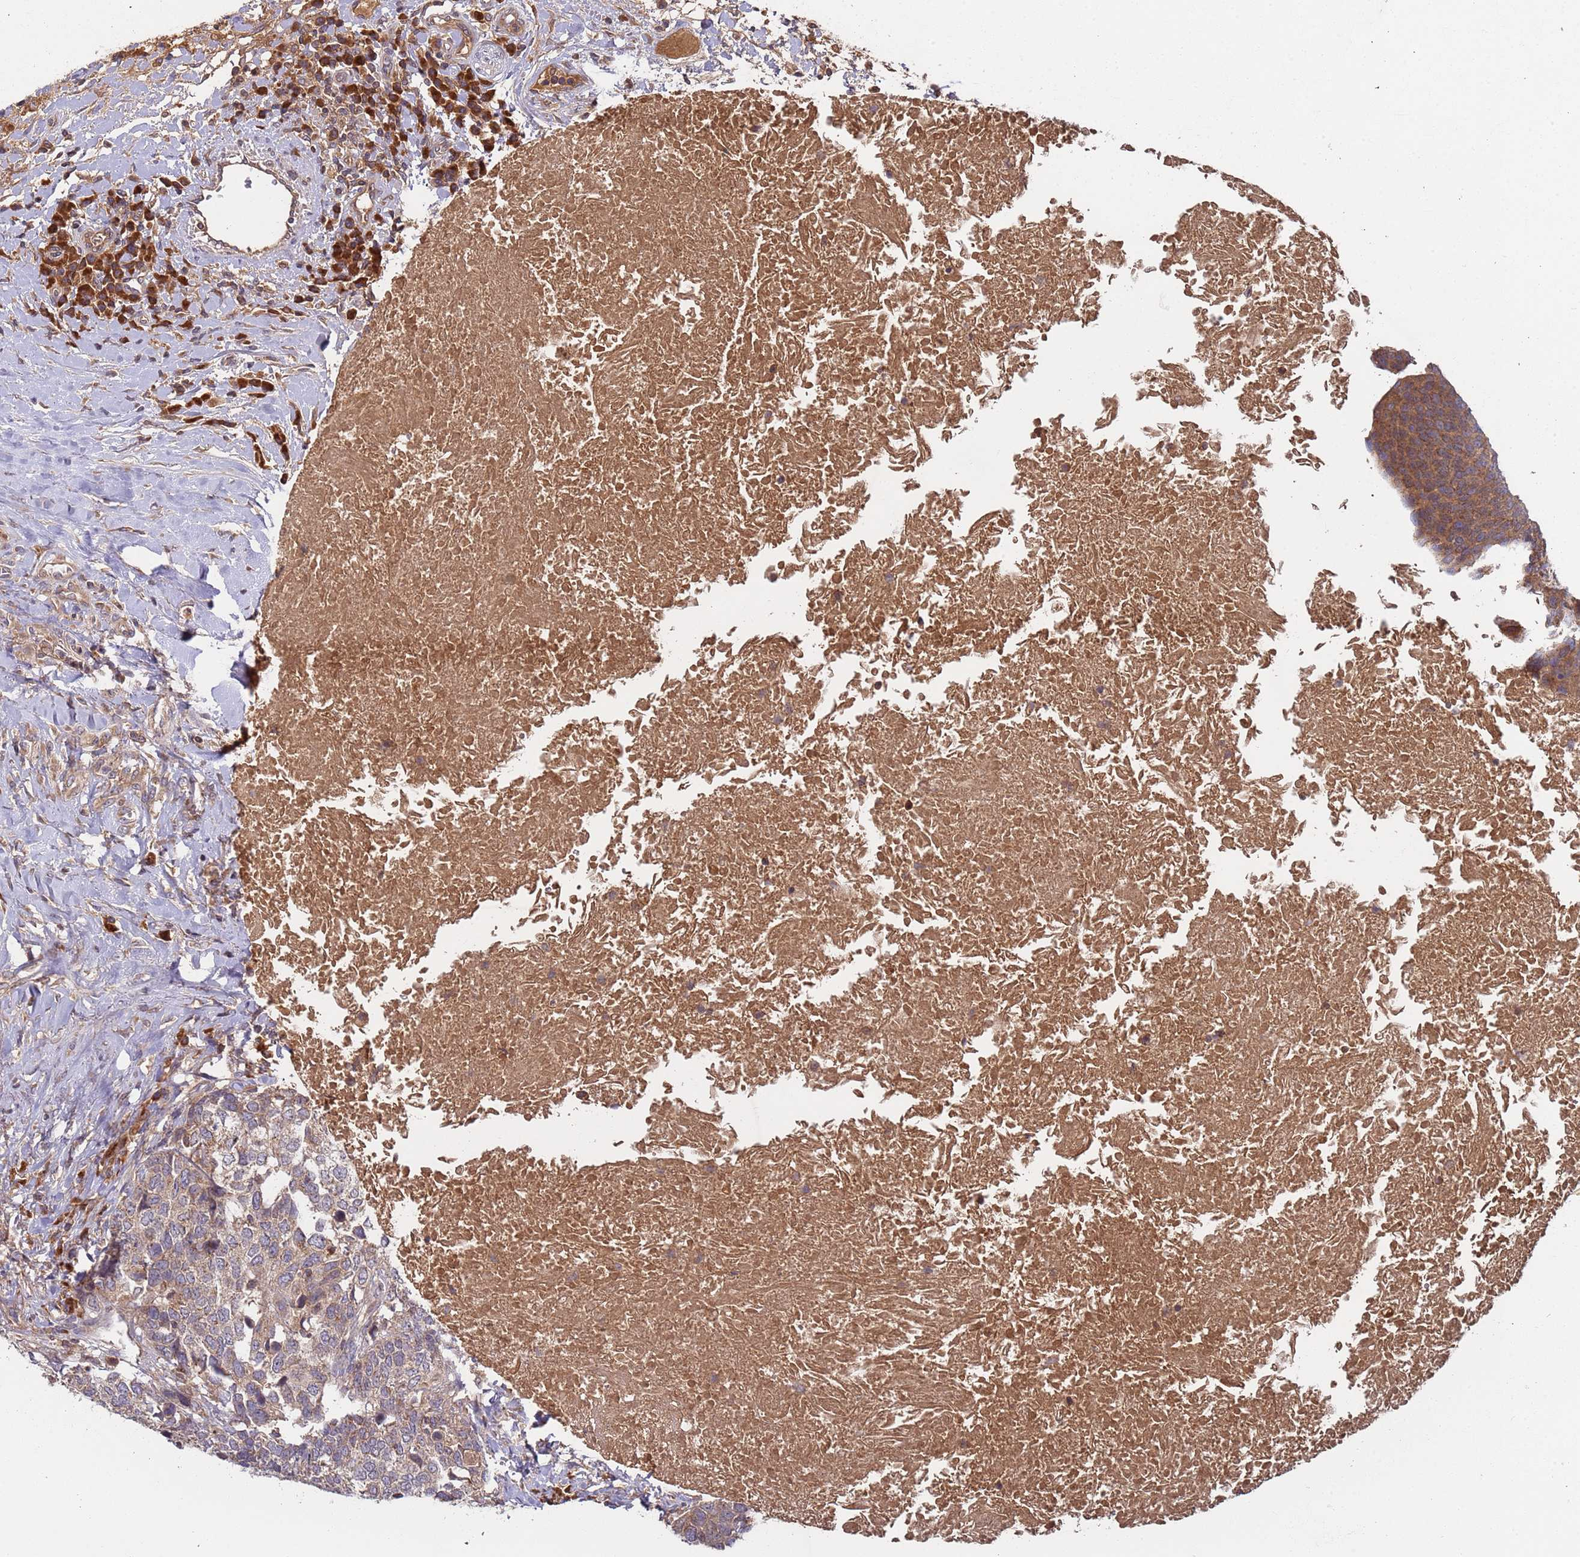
{"staining": {"intensity": "moderate", "quantity": ">75%", "location": "cytoplasmic/membranous"}, "tissue": "head and neck cancer", "cell_type": "Tumor cells", "image_type": "cancer", "snomed": [{"axis": "morphology", "description": "Squamous cell carcinoma, NOS"}, {"axis": "morphology", "description": "Squamous cell carcinoma, metastatic, NOS"}, {"axis": "topography", "description": "Lymph node"}, {"axis": "topography", "description": "Head-Neck"}], "caption": "Human head and neck cancer (squamous cell carcinoma) stained with a protein marker shows moderate staining in tumor cells.", "gene": "OR5A2", "patient": {"sex": "male", "age": 62}}